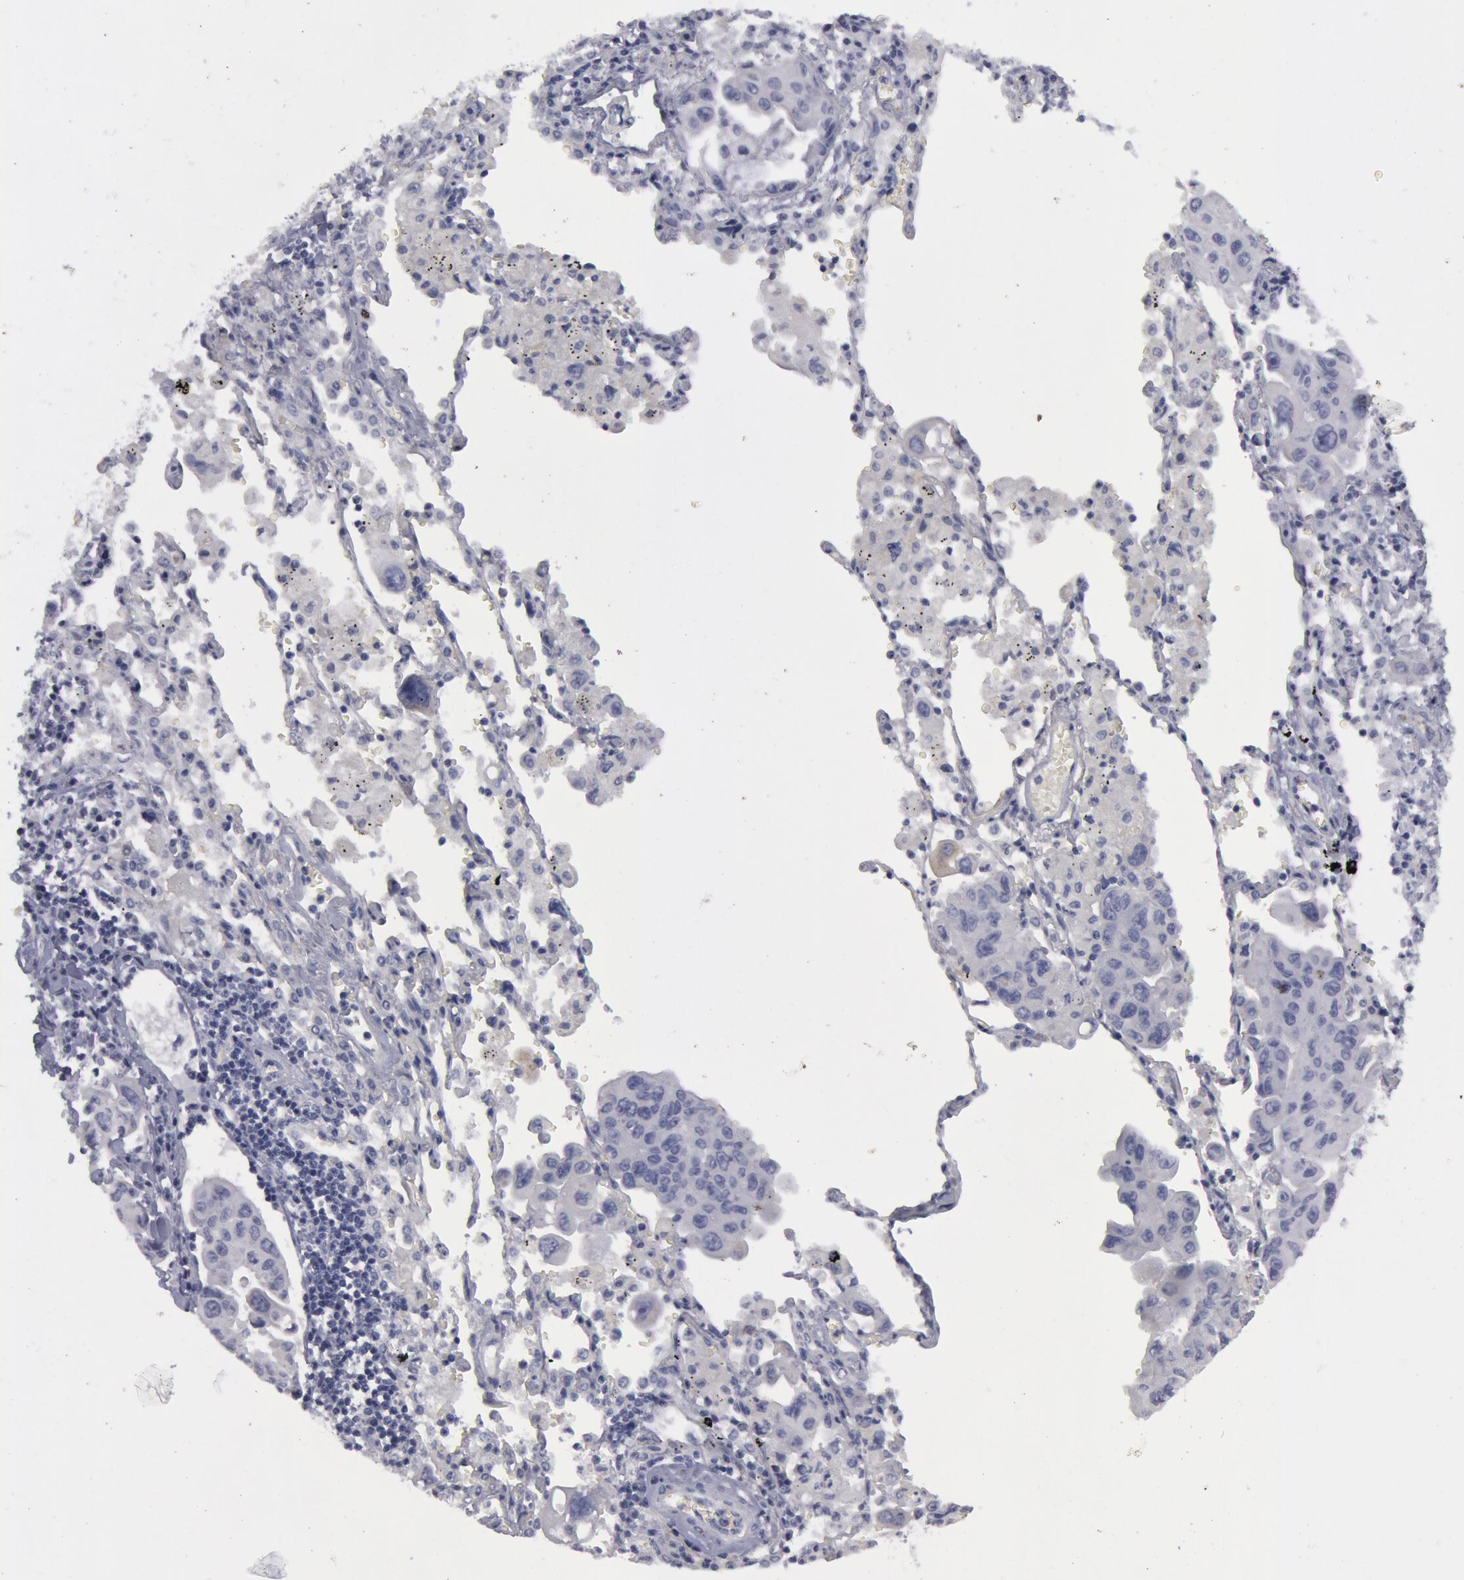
{"staining": {"intensity": "negative", "quantity": "none", "location": "none"}, "tissue": "lung cancer", "cell_type": "Tumor cells", "image_type": "cancer", "snomed": [{"axis": "morphology", "description": "Adenocarcinoma, NOS"}, {"axis": "topography", "description": "Lung"}], "caption": "An immunohistochemistry (IHC) photomicrograph of lung cancer is shown. There is no staining in tumor cells of lung cancer.", "gene": "SMC1B", "patient": {"sex": "male", "age": 64}}